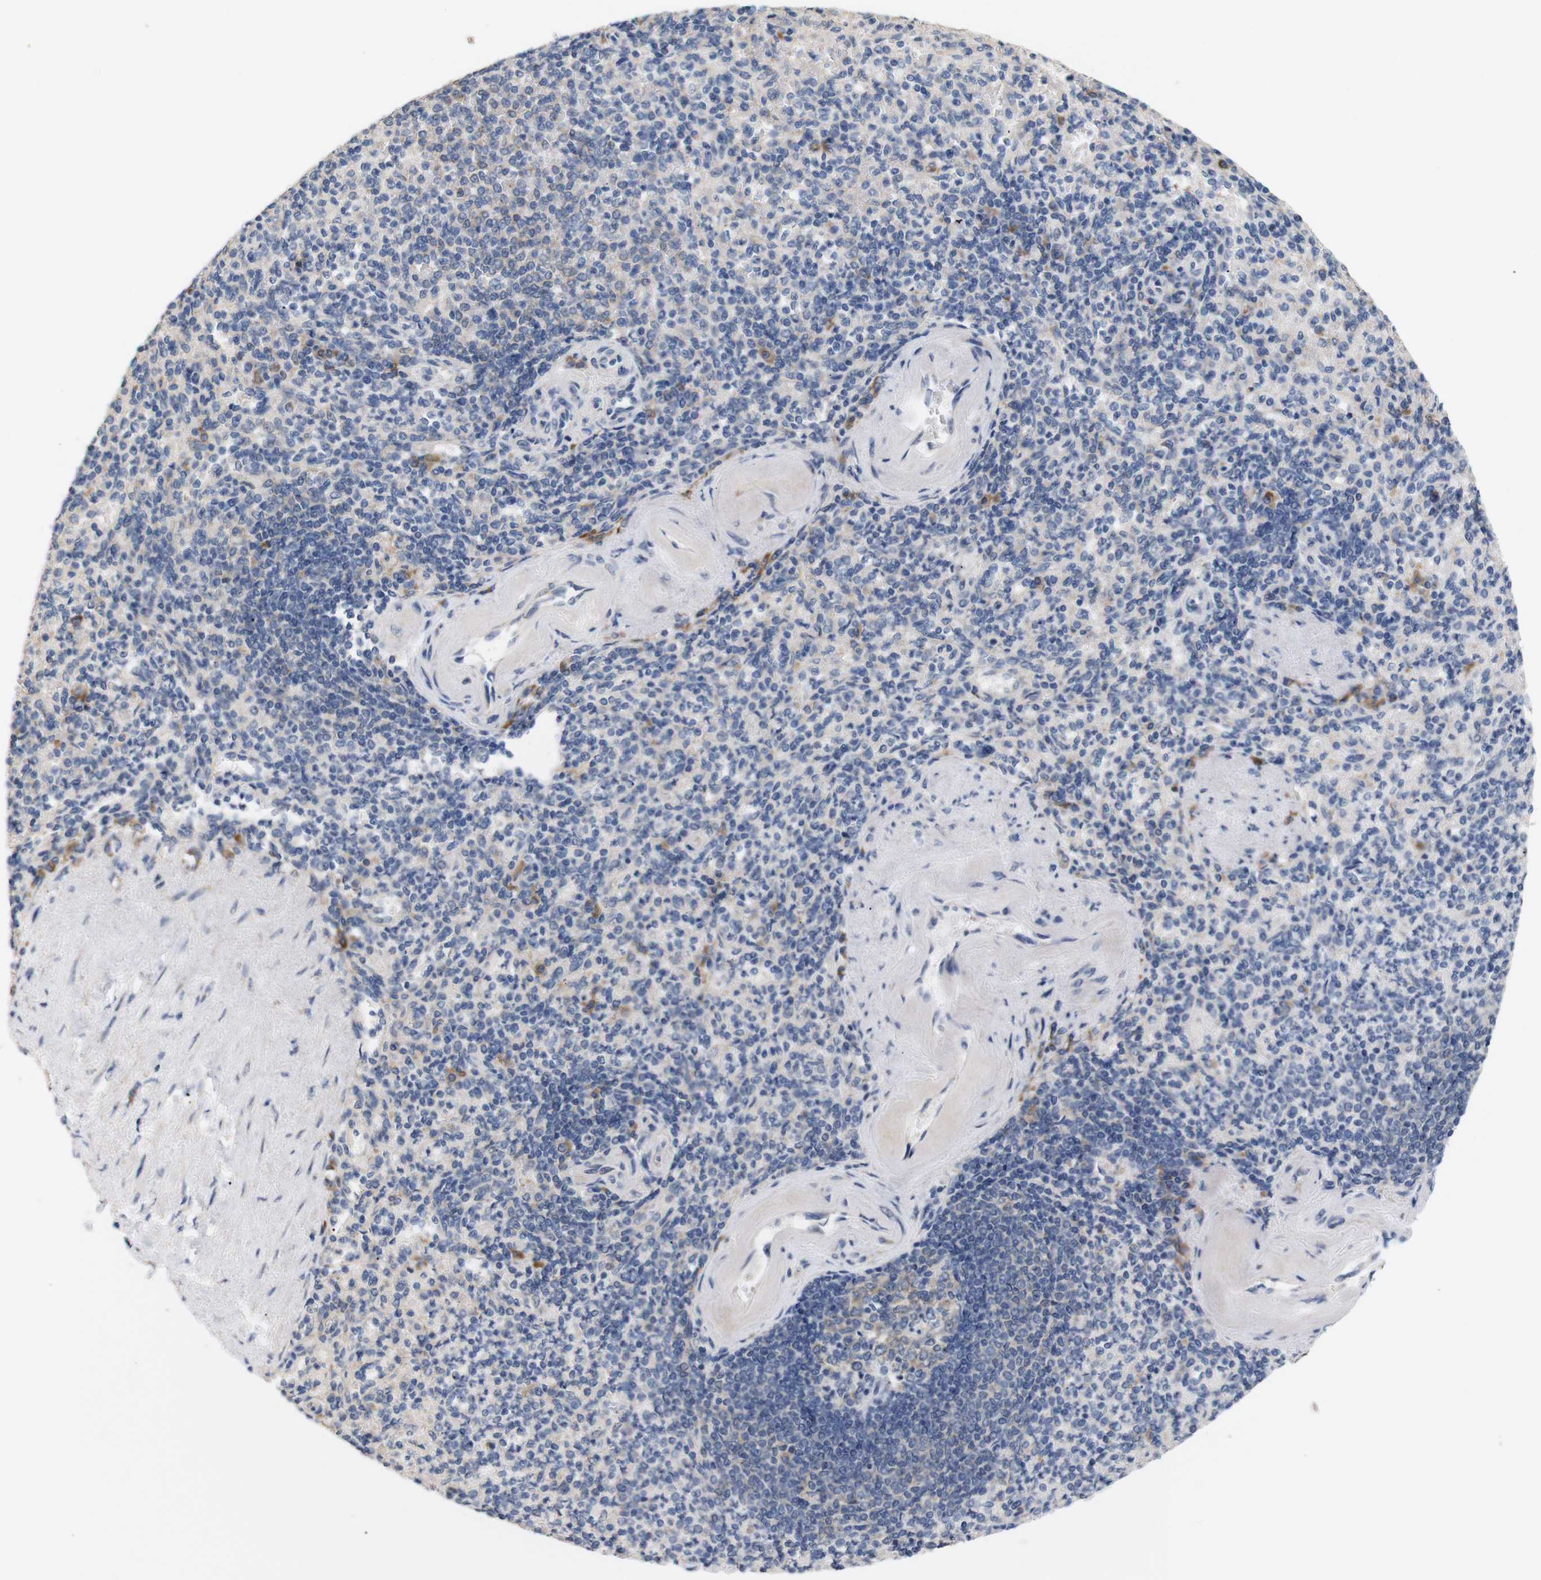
{"staining": {"intensity": "moderate", "quantity": "<25%", "location": "cytoplasmic/membranous"}, "tissue": "spleen", "cell_type": "Cells in red pulp", "image_type": "normal", "snomed": [{"axis": "morphology", "description": "Normal tissue, NOS"}, {"axis": "topography", "description": "Spleen"}], "caption": "A brown stain highlights moderate cytoplasmic/membranous positivity of a protein in cells in red pulp of normal human spleen. (DAB = brown stain, brightfield microscopy at high magnification).", "gene": "TRIM5", "patient": {"sex": "female", "age": 74}}